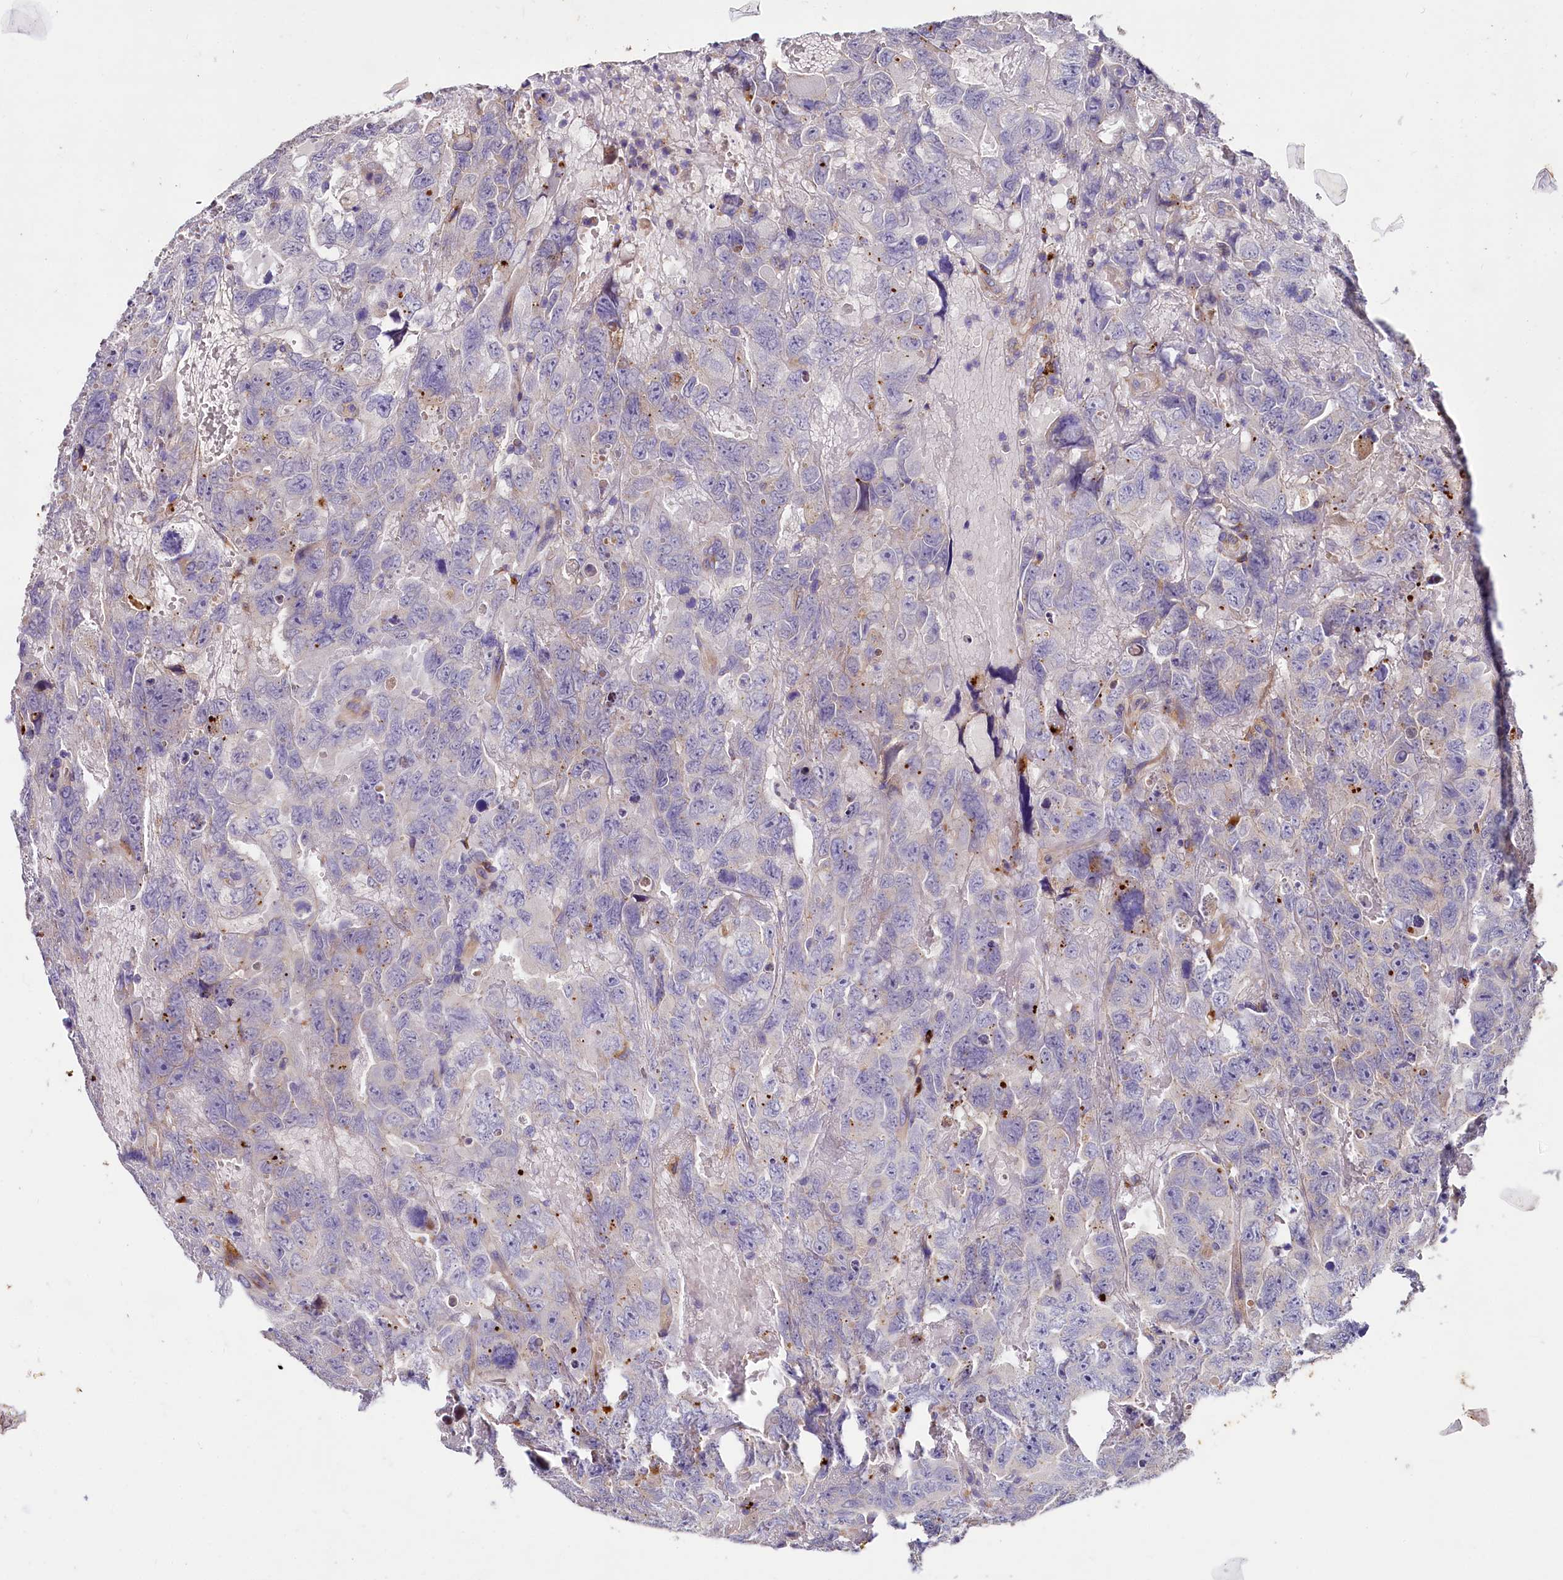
{"staining": {"intensity": "negative", "quantity": "none", "location": "none"}, "tissue": "testis cancer", "cell_type": "Tumor cells", "image_type": "cancer", "snomed": [{"axis": "morphology", "description": "Carcinoma, Embryonal, NOS"}, {"axis": "topography", "description": "Testis"}], "caption": "A high-resolution image shows immunohistochemistry (IHC) staining of testis cancer, which displays no significant expression in tumor cells.", "gene": "SPRYD3", "patient": {"sex": "male", "age": 45}}